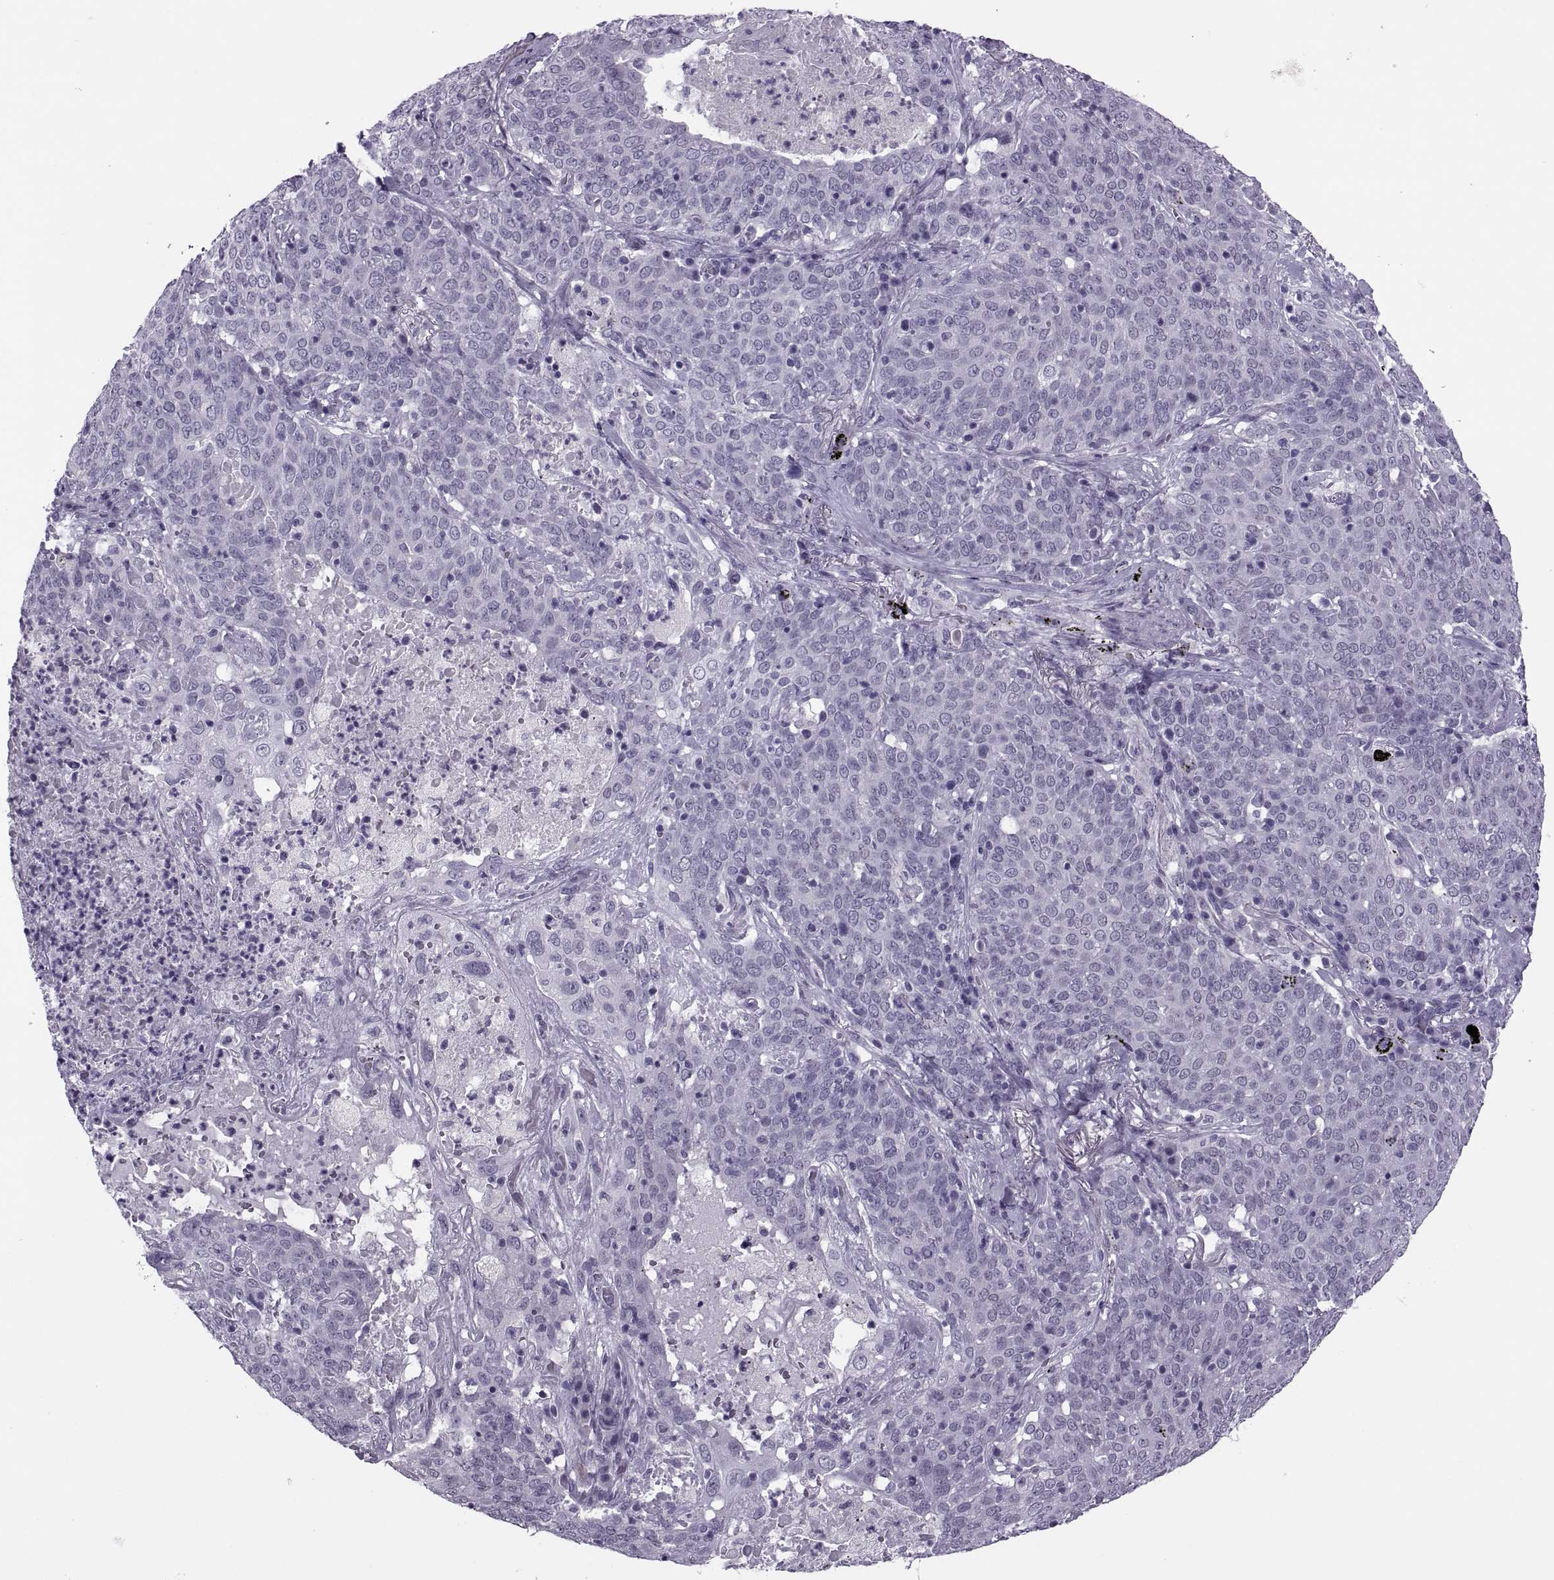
{"staining": {"intensity": "negative", "quantity": "none", "location": "none"}, "tissue": "lung cancer", "cell_type": "Tumor cells", "image_type": "cancer", "snomed": [{"axis": "morphology", "description": "Squamous cell carcinoma, NOS"}, {"axis": "topography", "description": "Lung"}], "caption": "DAB (3,3'-diaminobenzidine) immunohistochemical staining of lung squamous cell carcinoma demonstrates no significant staining in tumor cells. (Immunohistochemistry (ihc), brightfield microscopy, high magnification).", "gene": "SYNGR4", "patient": {"sex": "male", "age": 82}}